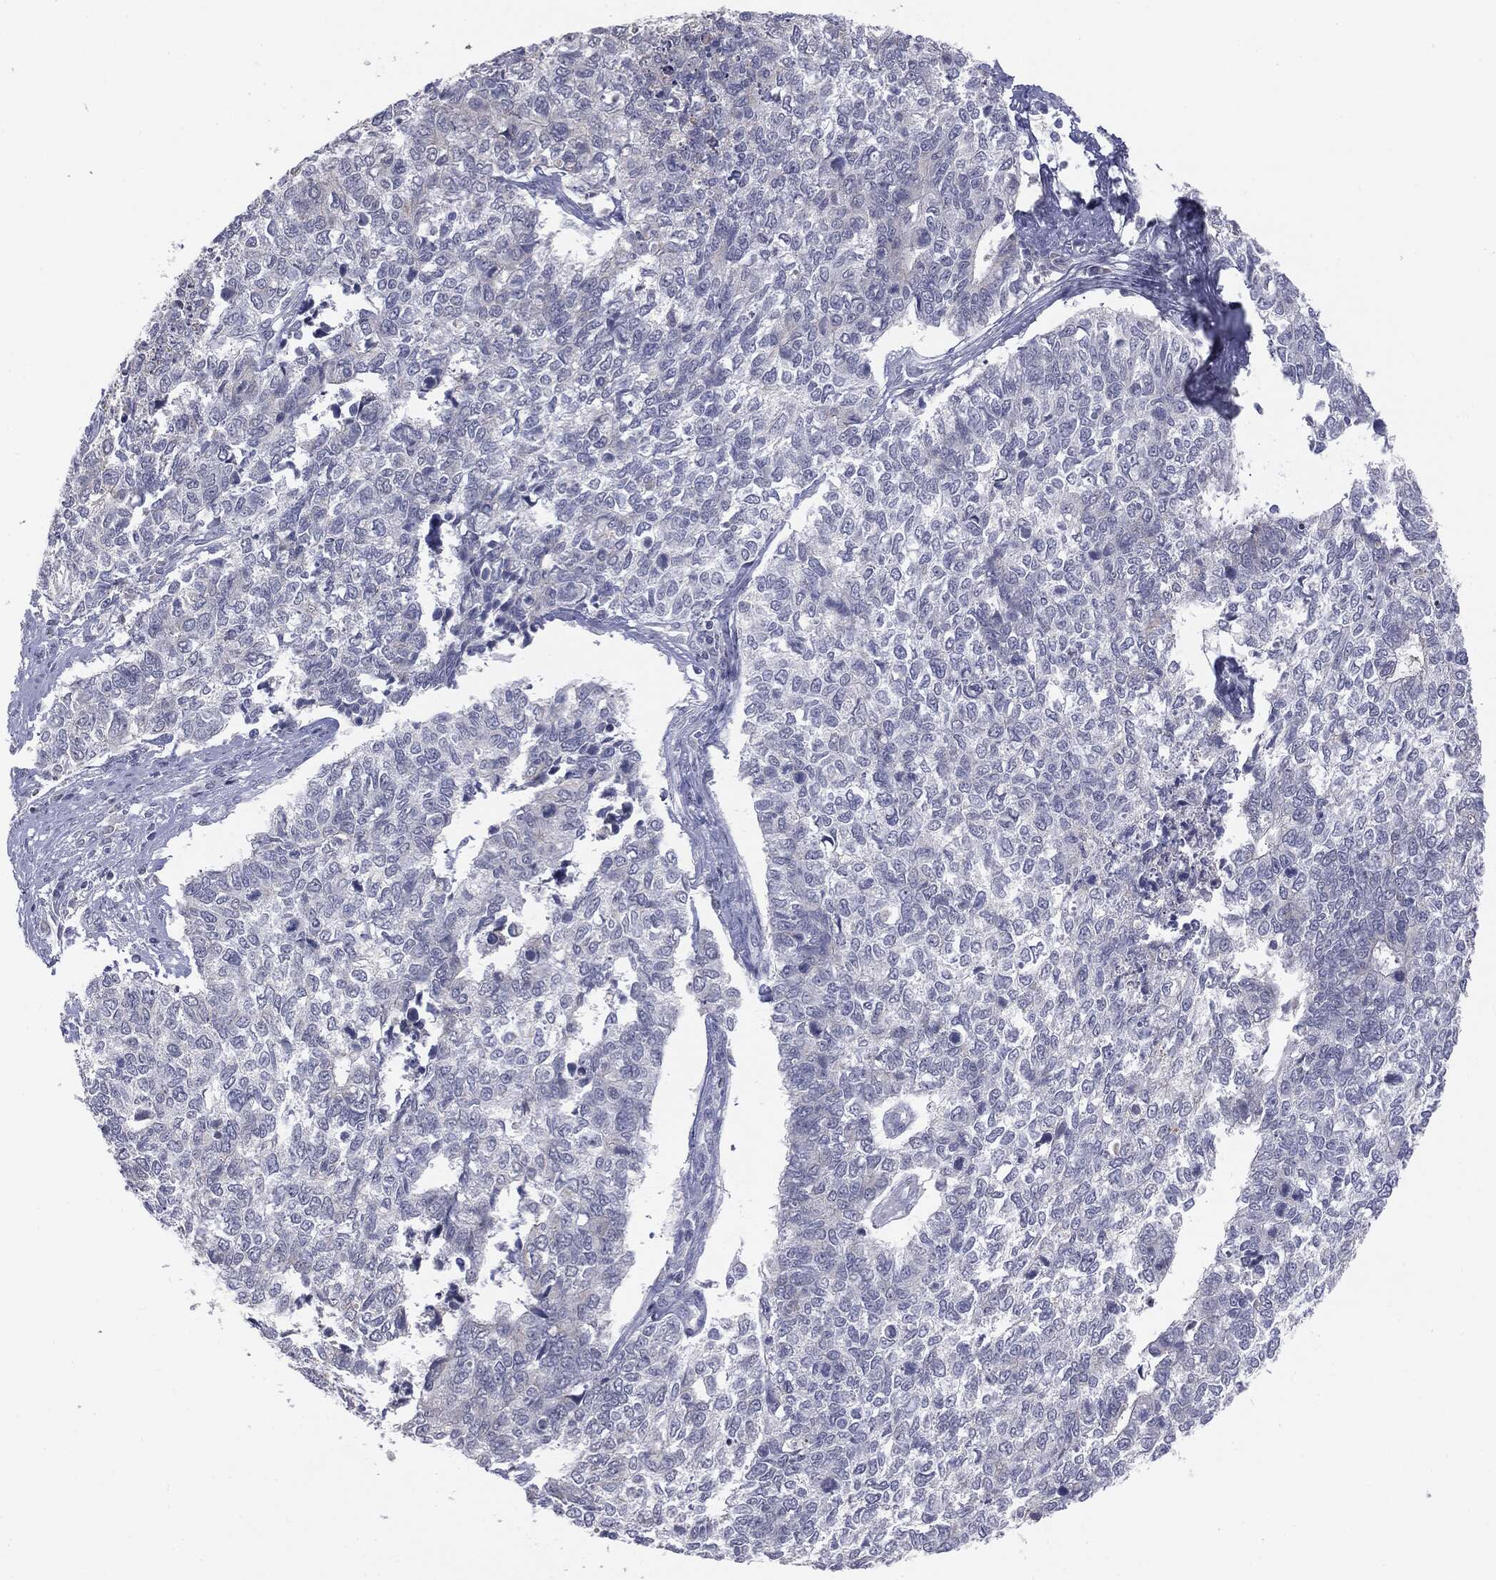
{"staining": {"intensity": "negative", "quantity": "none", "location": "none"}, "tissue": "cervical cancer", "cell_type": "Tumor cells", "image_type": "cancer", "snomed": [{"axis": "morphology", "description": "Adenocarcinoma, NOS"}, {"axis": "topography", "description": "Cervix"}], "caption": "Image shows no significant protein expression in tumor cells of cervical adenocarcinoma.", "gene": "MUC1", "patient": {"sex": "female", "age": 63}}